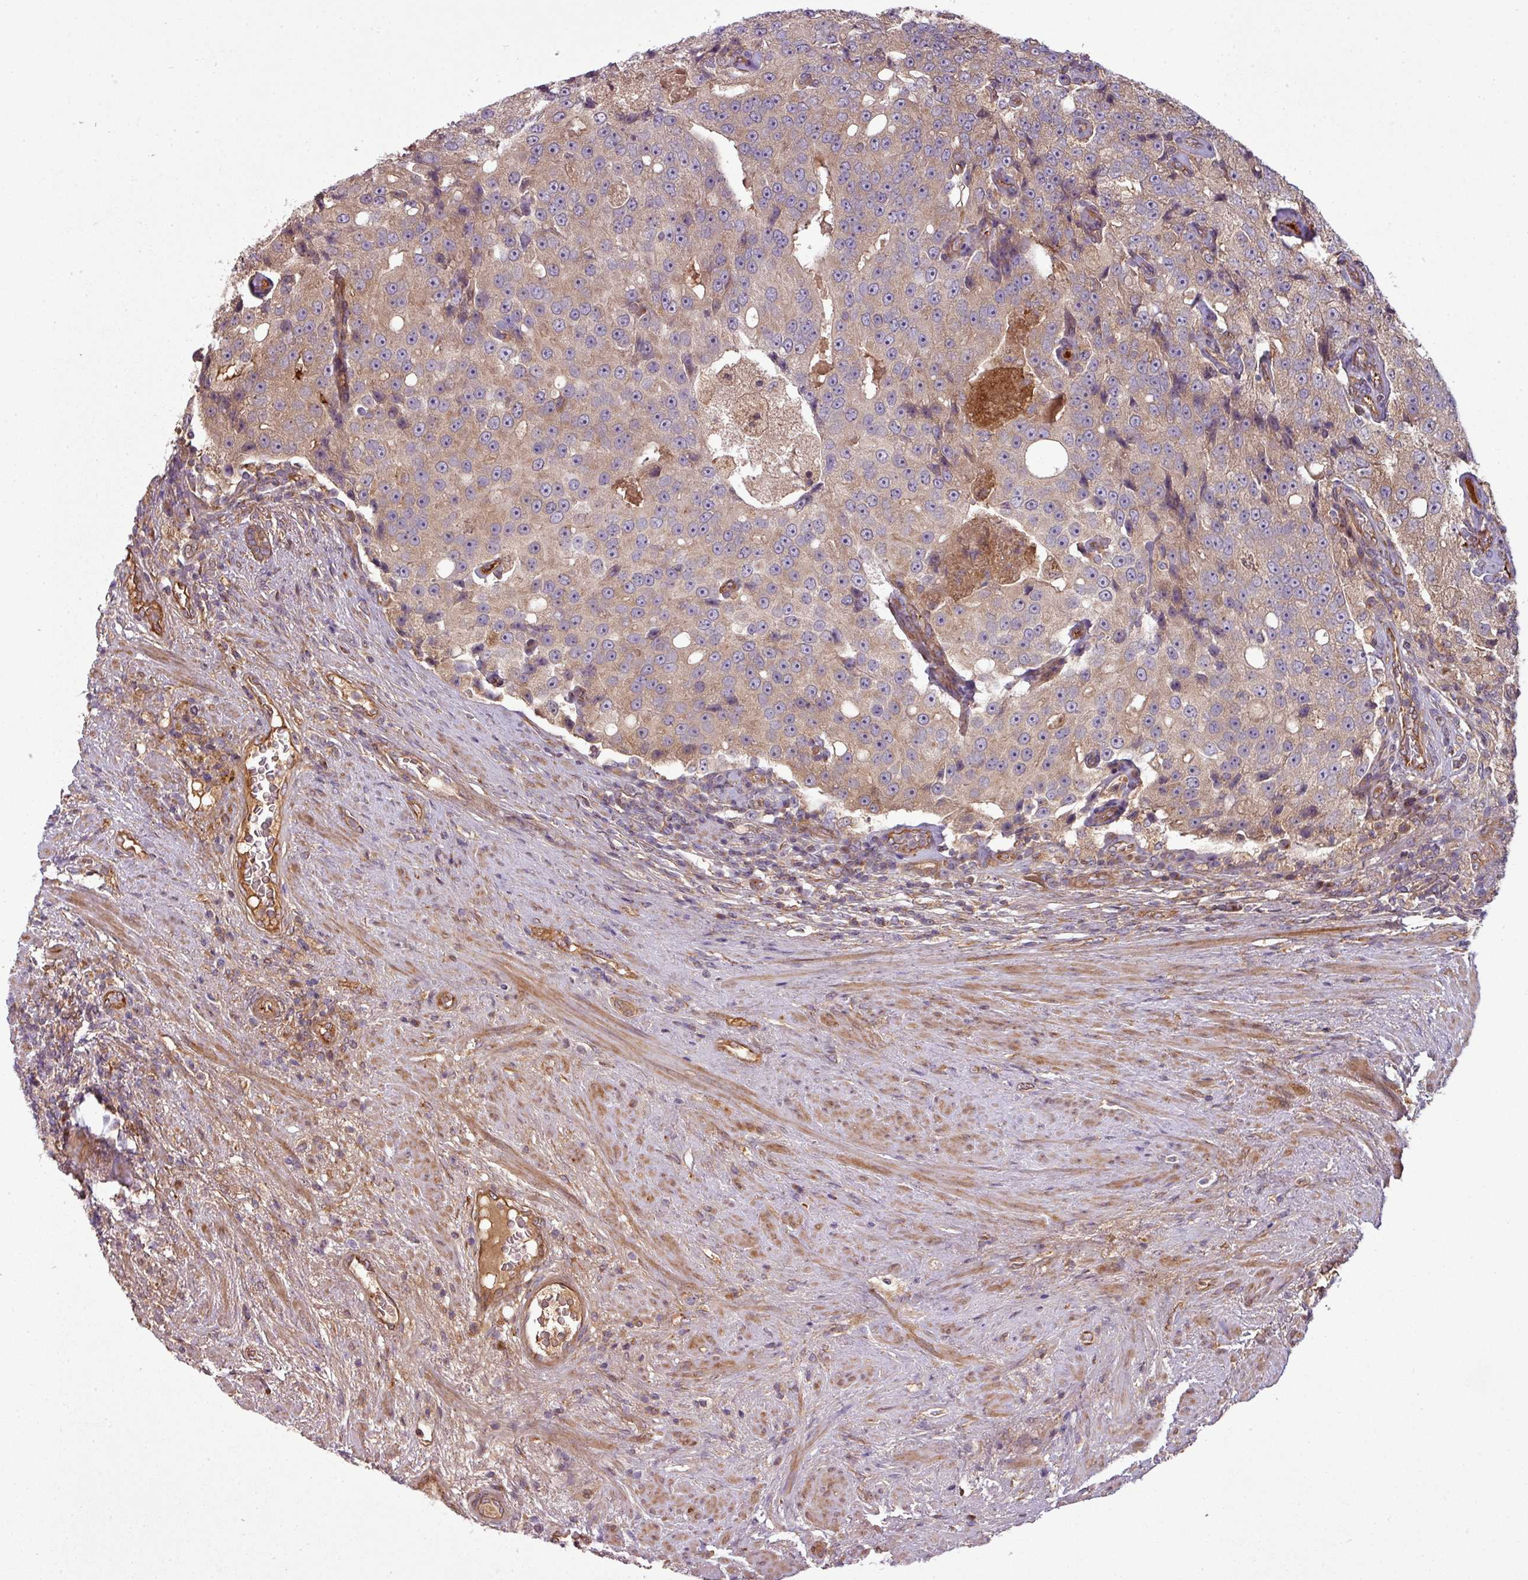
{"staining": {"intensity": "weak", "quantity": "25%-75%", "location": "cytoplasmic/membranous"}, "tissue": "prostate cancer", "cell_type": "Tumor cells", "image_type": "cancer", "snomed": [{"axis": "morphology", "description": "Adenocarcinoma, High grade"}, {"axis": "topography", "description": "Prostate"}], "caption": "The image reveals immunohistochemical staining of prostate high-grade adenocarcinoma. There is weak cytoplasmic/membranous staining is identified in approximately 25%-75% of tumor cells.", "gene": "SNRNP25", "patient": {"sex": "male", "age": 70}}